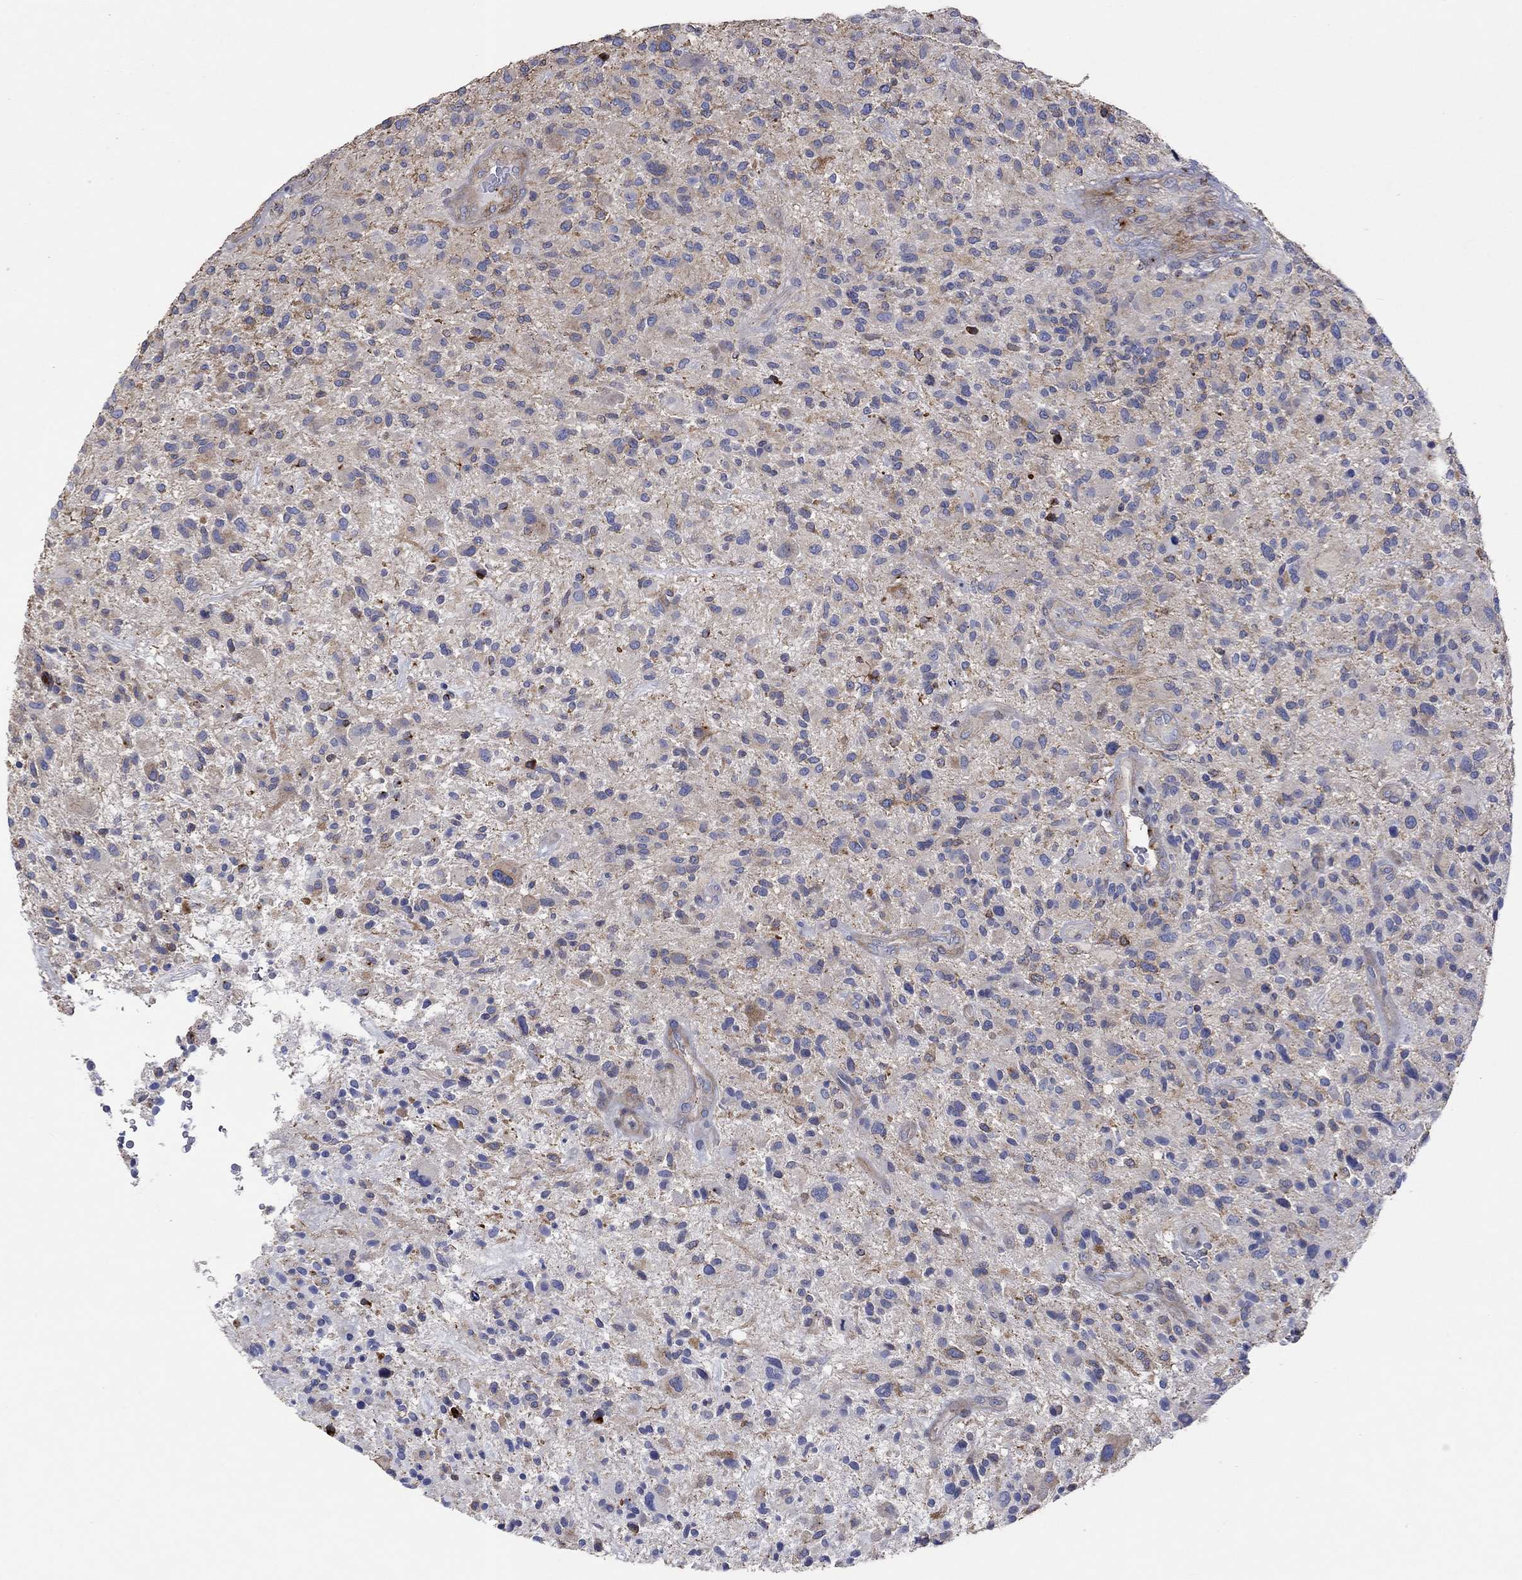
{"staining": {"intensity": "negative", "quantity": "none", "location": "none"}, "tissue": "glioma", "cell_type": "Tumor cells", "image_type": "cancer", "snomed": [{"axis": "morphology", "description": "Glioma, malignant, High grade"}, {"axis": "topography", "description": "Brain"}], "caption": "Human malignant glioma (high-grade) stained for a protein using IHC displays no staining in tumor cells.", "gene": "TPRN", "patient": {"sex": "male", "age": 47}}